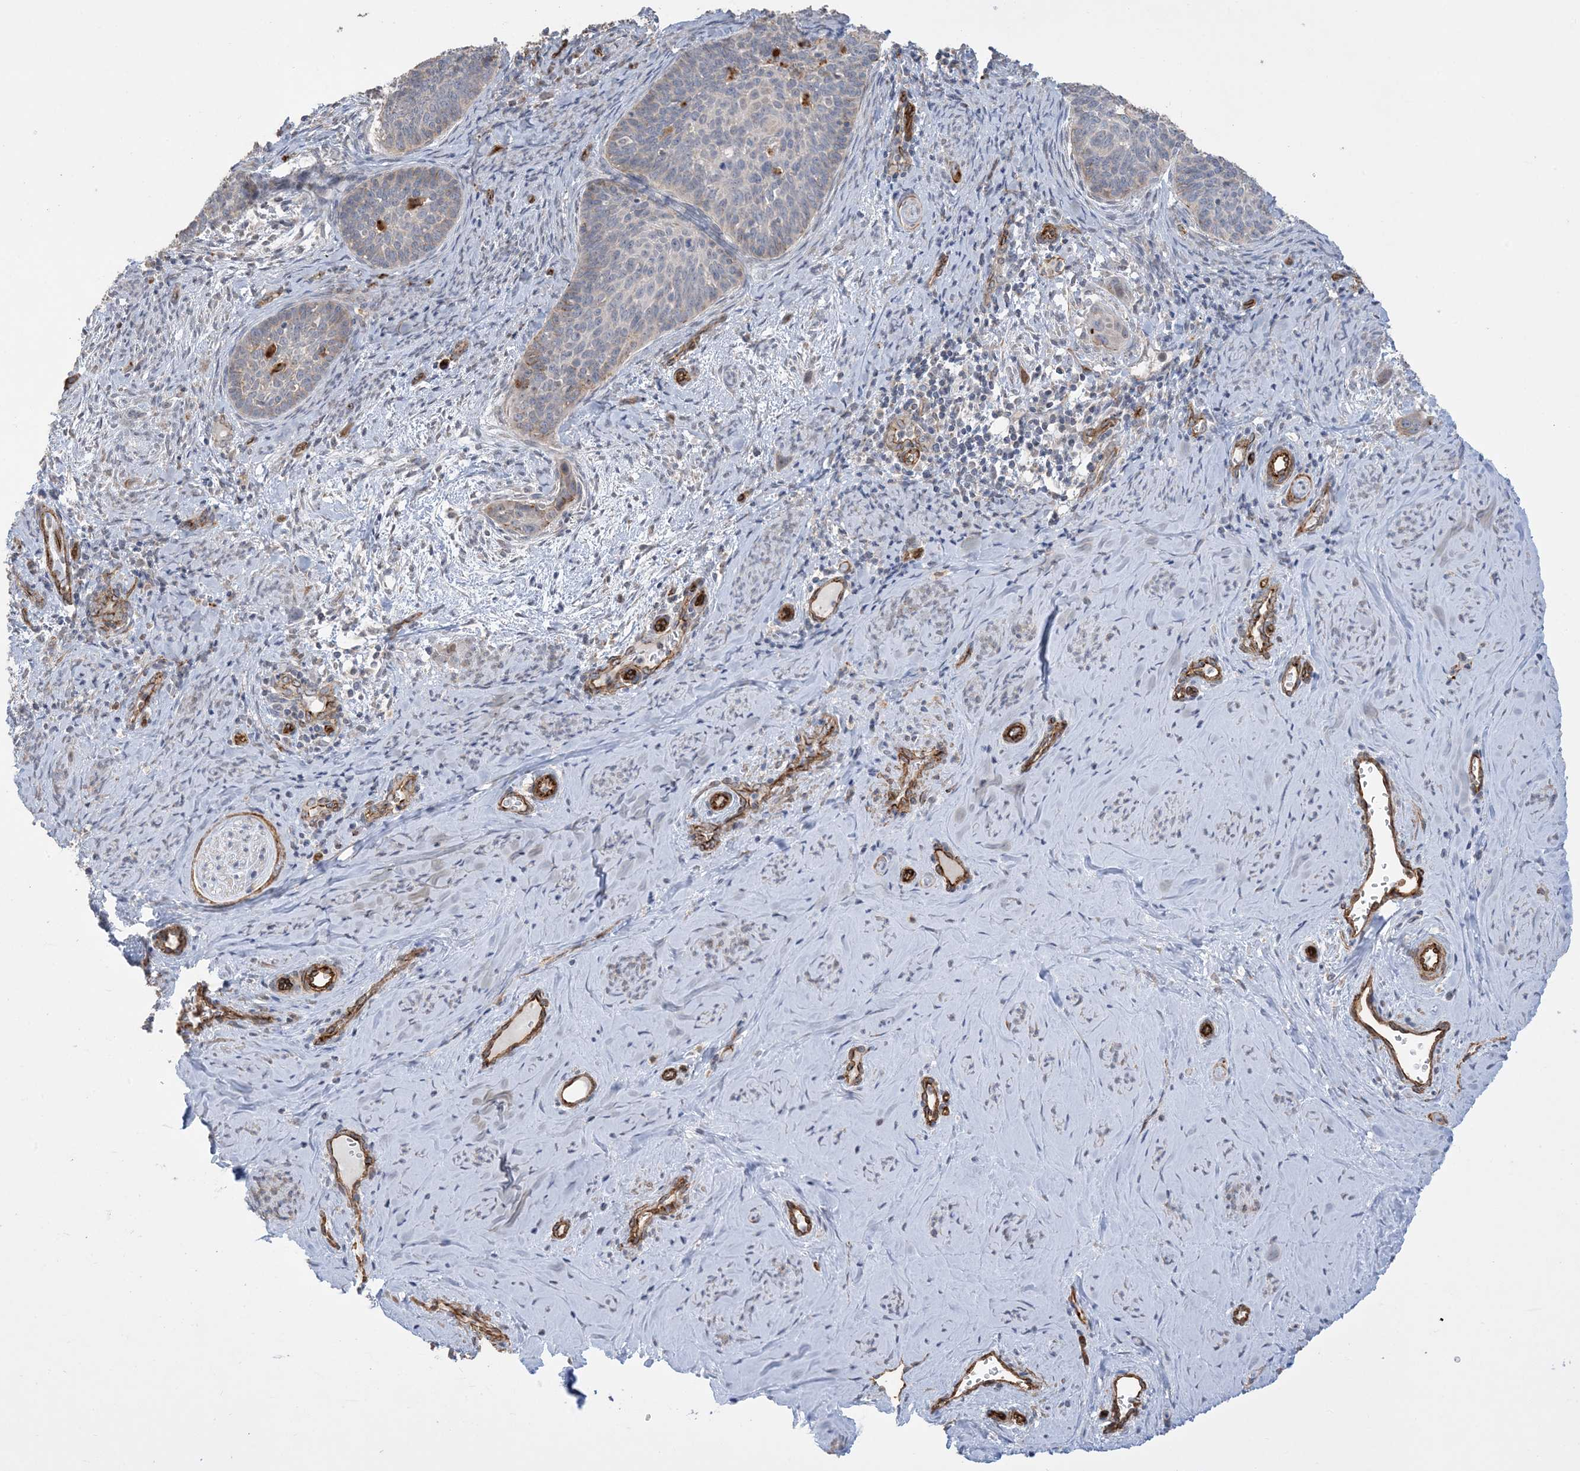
{"staining": {"intensity": "weak", "quantity": "<25%", "location": "cytoplasmic/membranous"}, "tissue": "cervical cancer", "cell_type": "Tumor cells", "image_type": "cancer", "snomed": [{"axis": "morphology", "description": "Squamous cell carcinoma, NOS"}, {"axis": "topography", "description": "Cervix"}], "caption": "Histopathology image shows no significant protein staining in tumor cells of cervical squamous cell carcinoma.", "gene": "AGA", "patient": {"sex": "female", "age": 33}}